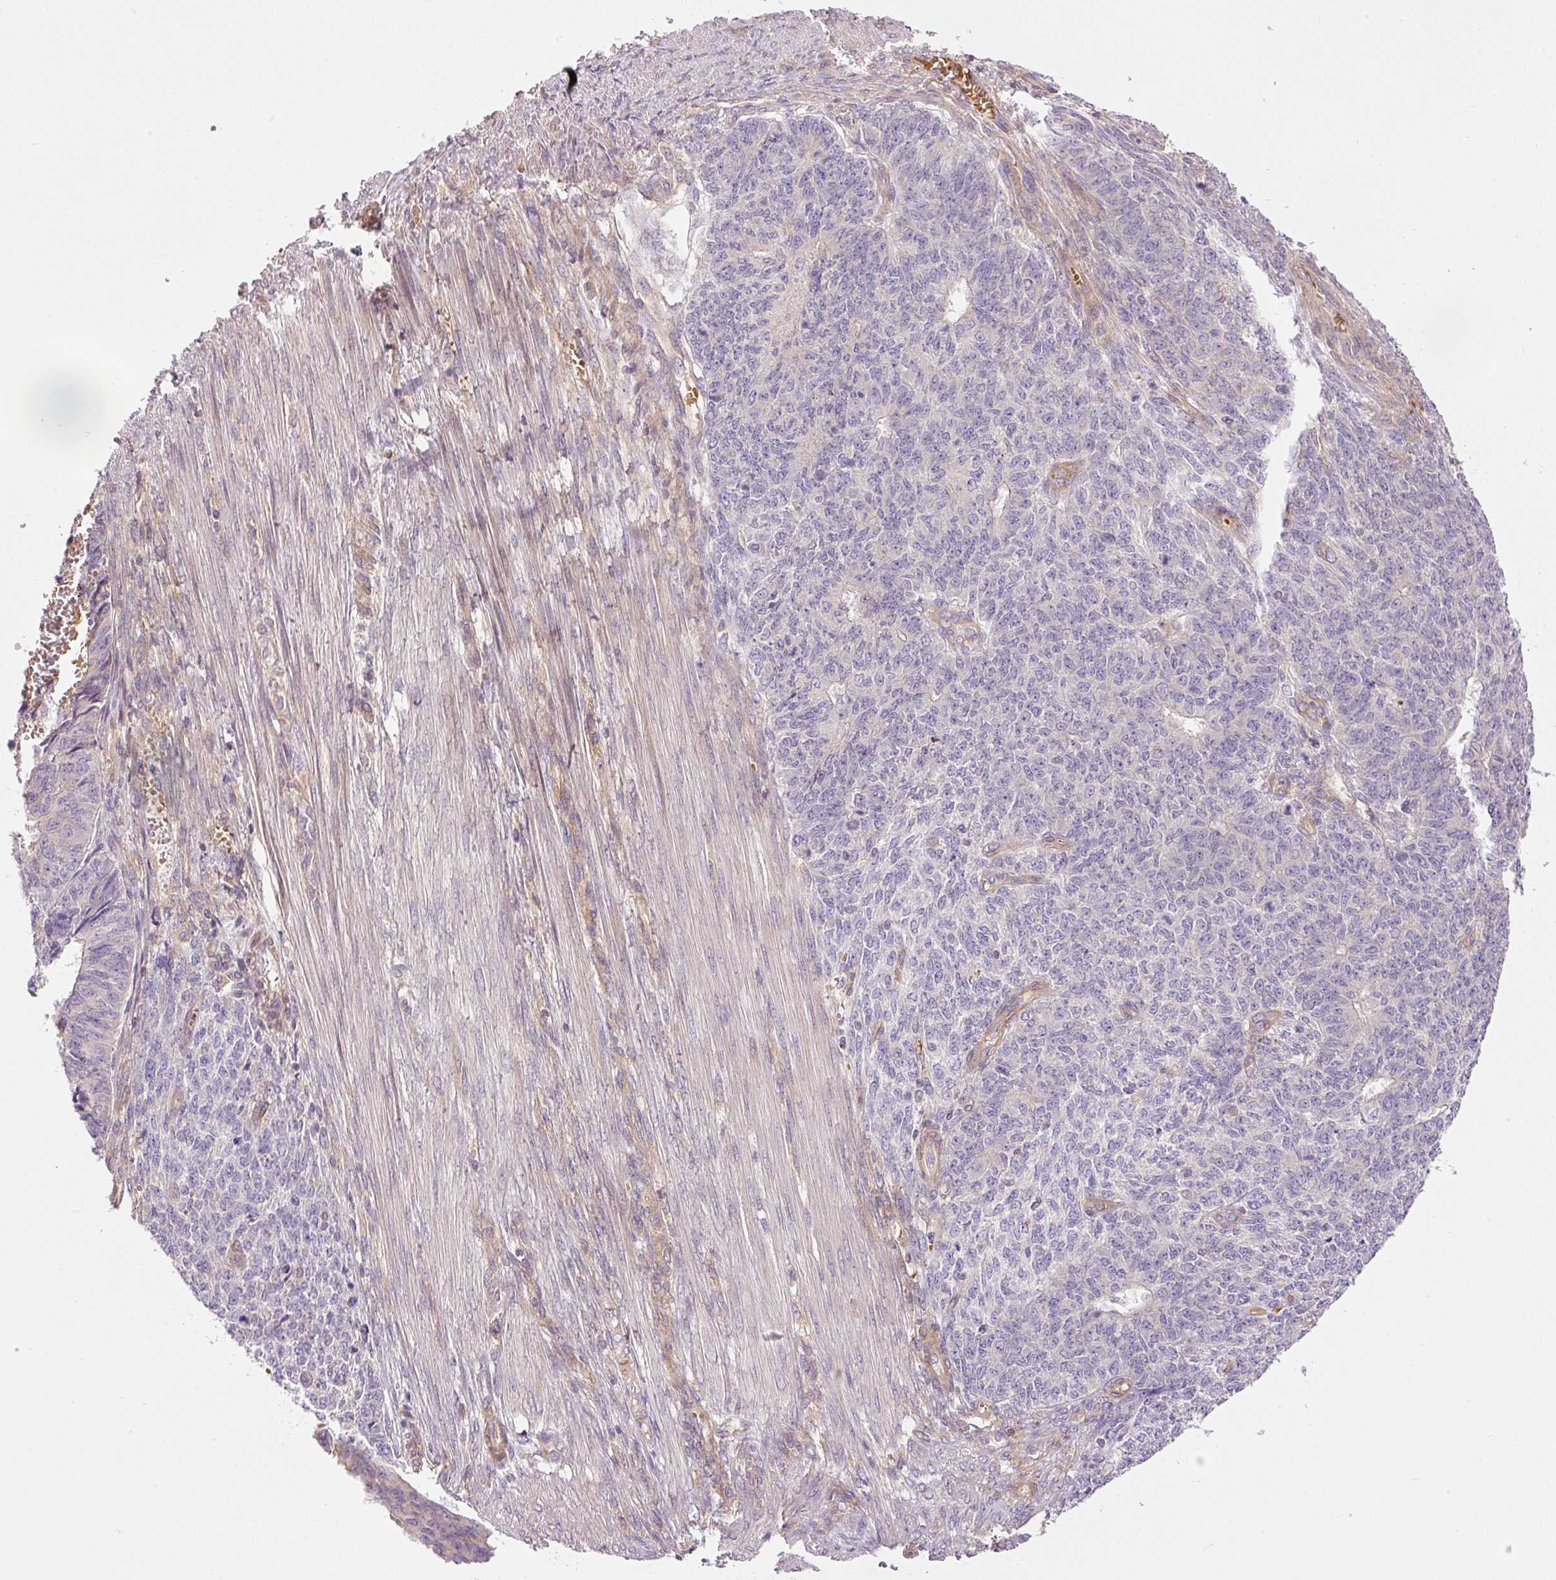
{"staining": {"intensity": "negative", "quantity": "none", "location": "none"}, "tissue": "endometrial cancer", "cell_type": "Tumor cells", "image_type": "cancer", "snomed": [{"axis": "morphology", "description": "Adenocarcinoma, NOS"}, {"axis": "topography", "description": "Endometrium"}], "caption": "Immunohistochemistry (IHC) of endometrial cancer reveals no staining in tumor cells. Brightfield microscopy of immunohistochemistry stained with DAB (brown) and hematoxylin (blue), captured at high magnification.", "gene": "TBC1D2B", "patient": {"sex": "female", "age": 32}}